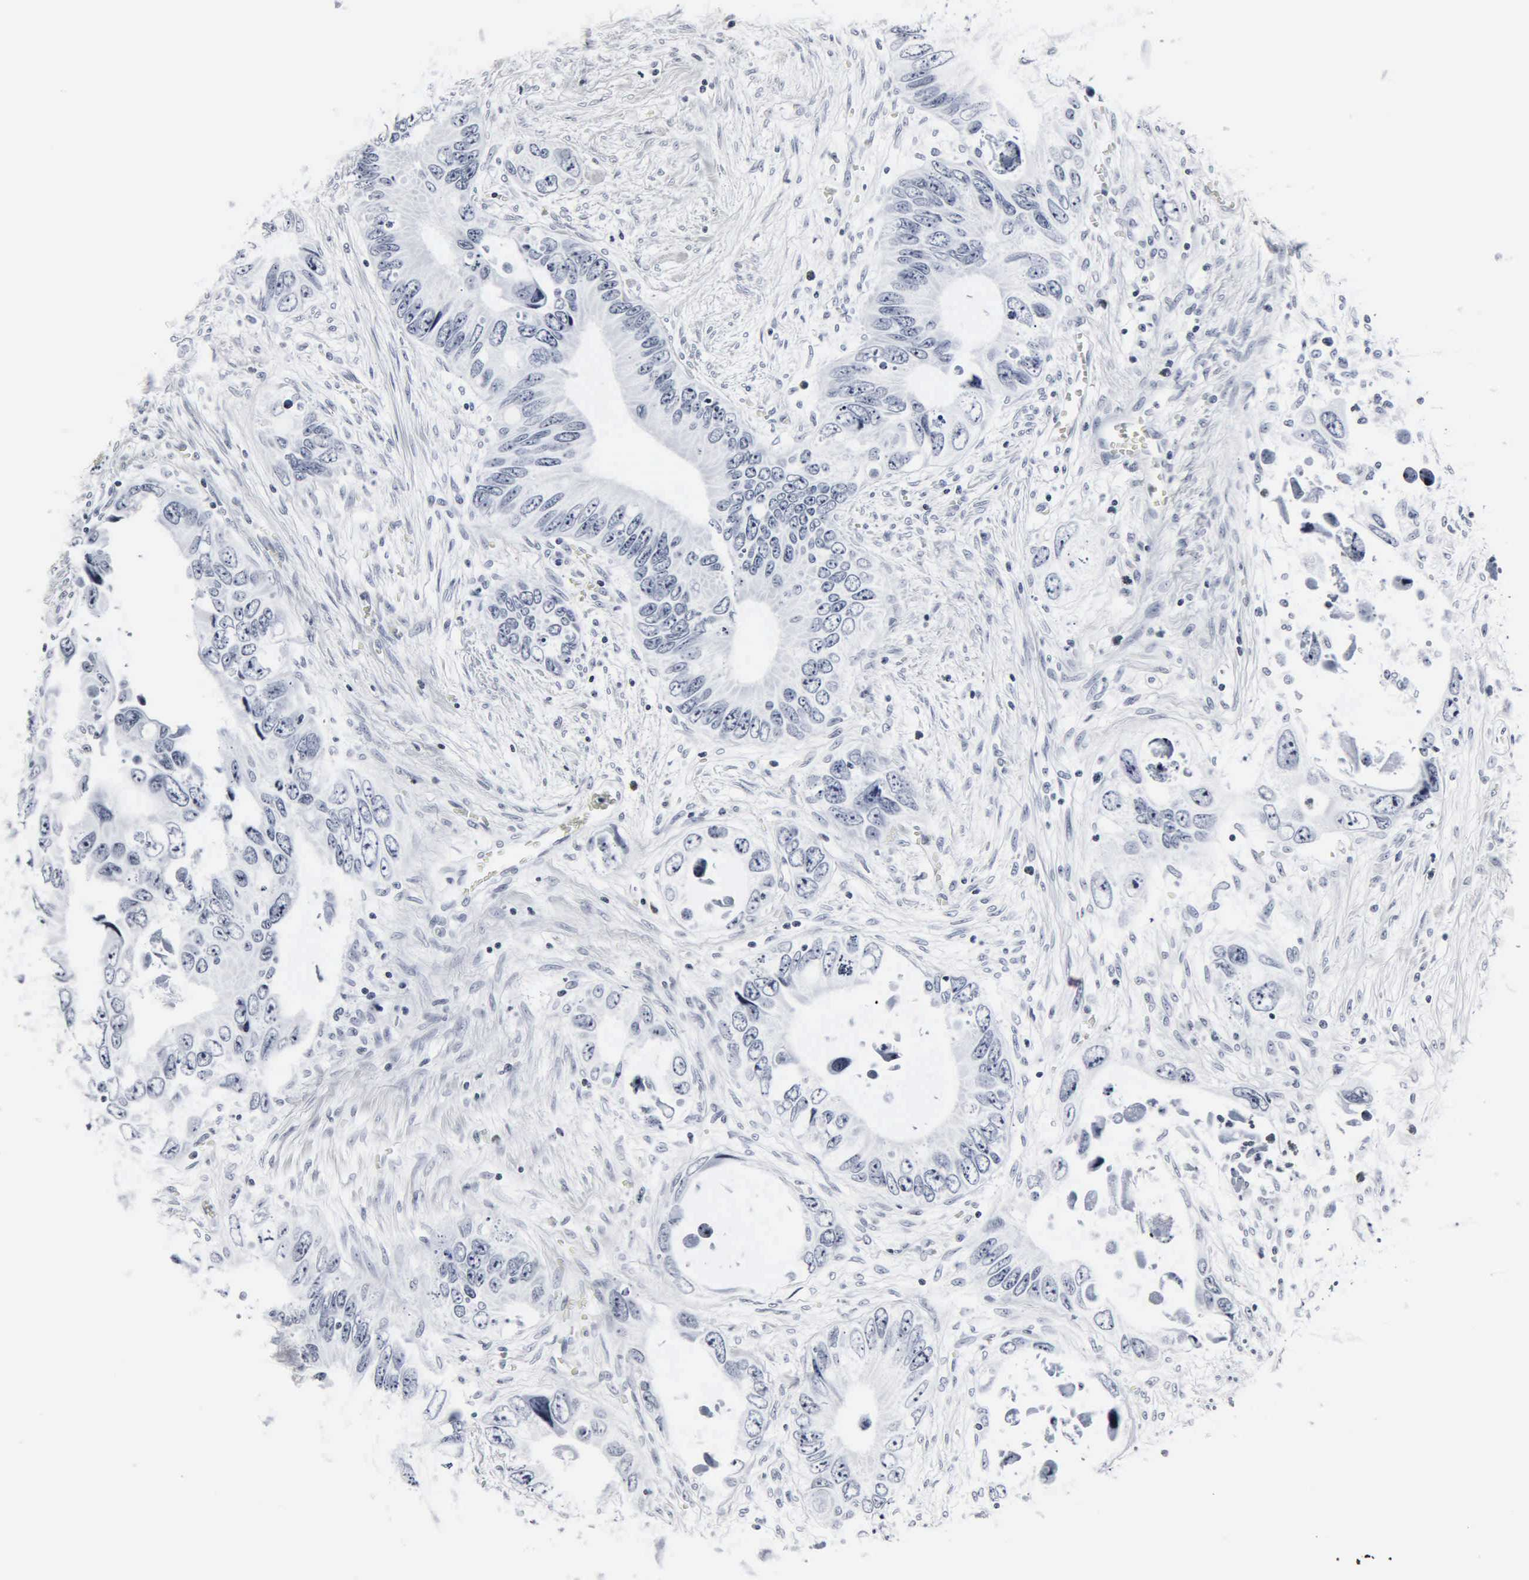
{"staining": {"intensity": "negative", "quantity": "none", "location": "none"}, "tissue": "colorectal cancer", "cell_type": "Tumor cells", "image_type": "cancer", "snomed": [{"axis": "morphology", "description": "Adenocarcinoma, NOS"}, {"axis": "topography", "description": "Rectum"}], "caption": "This is an immunohistochemistry (IHC) micrograph of colorectal adenocarcinoma. There is no expression in tumor cells.", "gene": "DGCR2", "patient": {"sex": "male", "age": 70}}